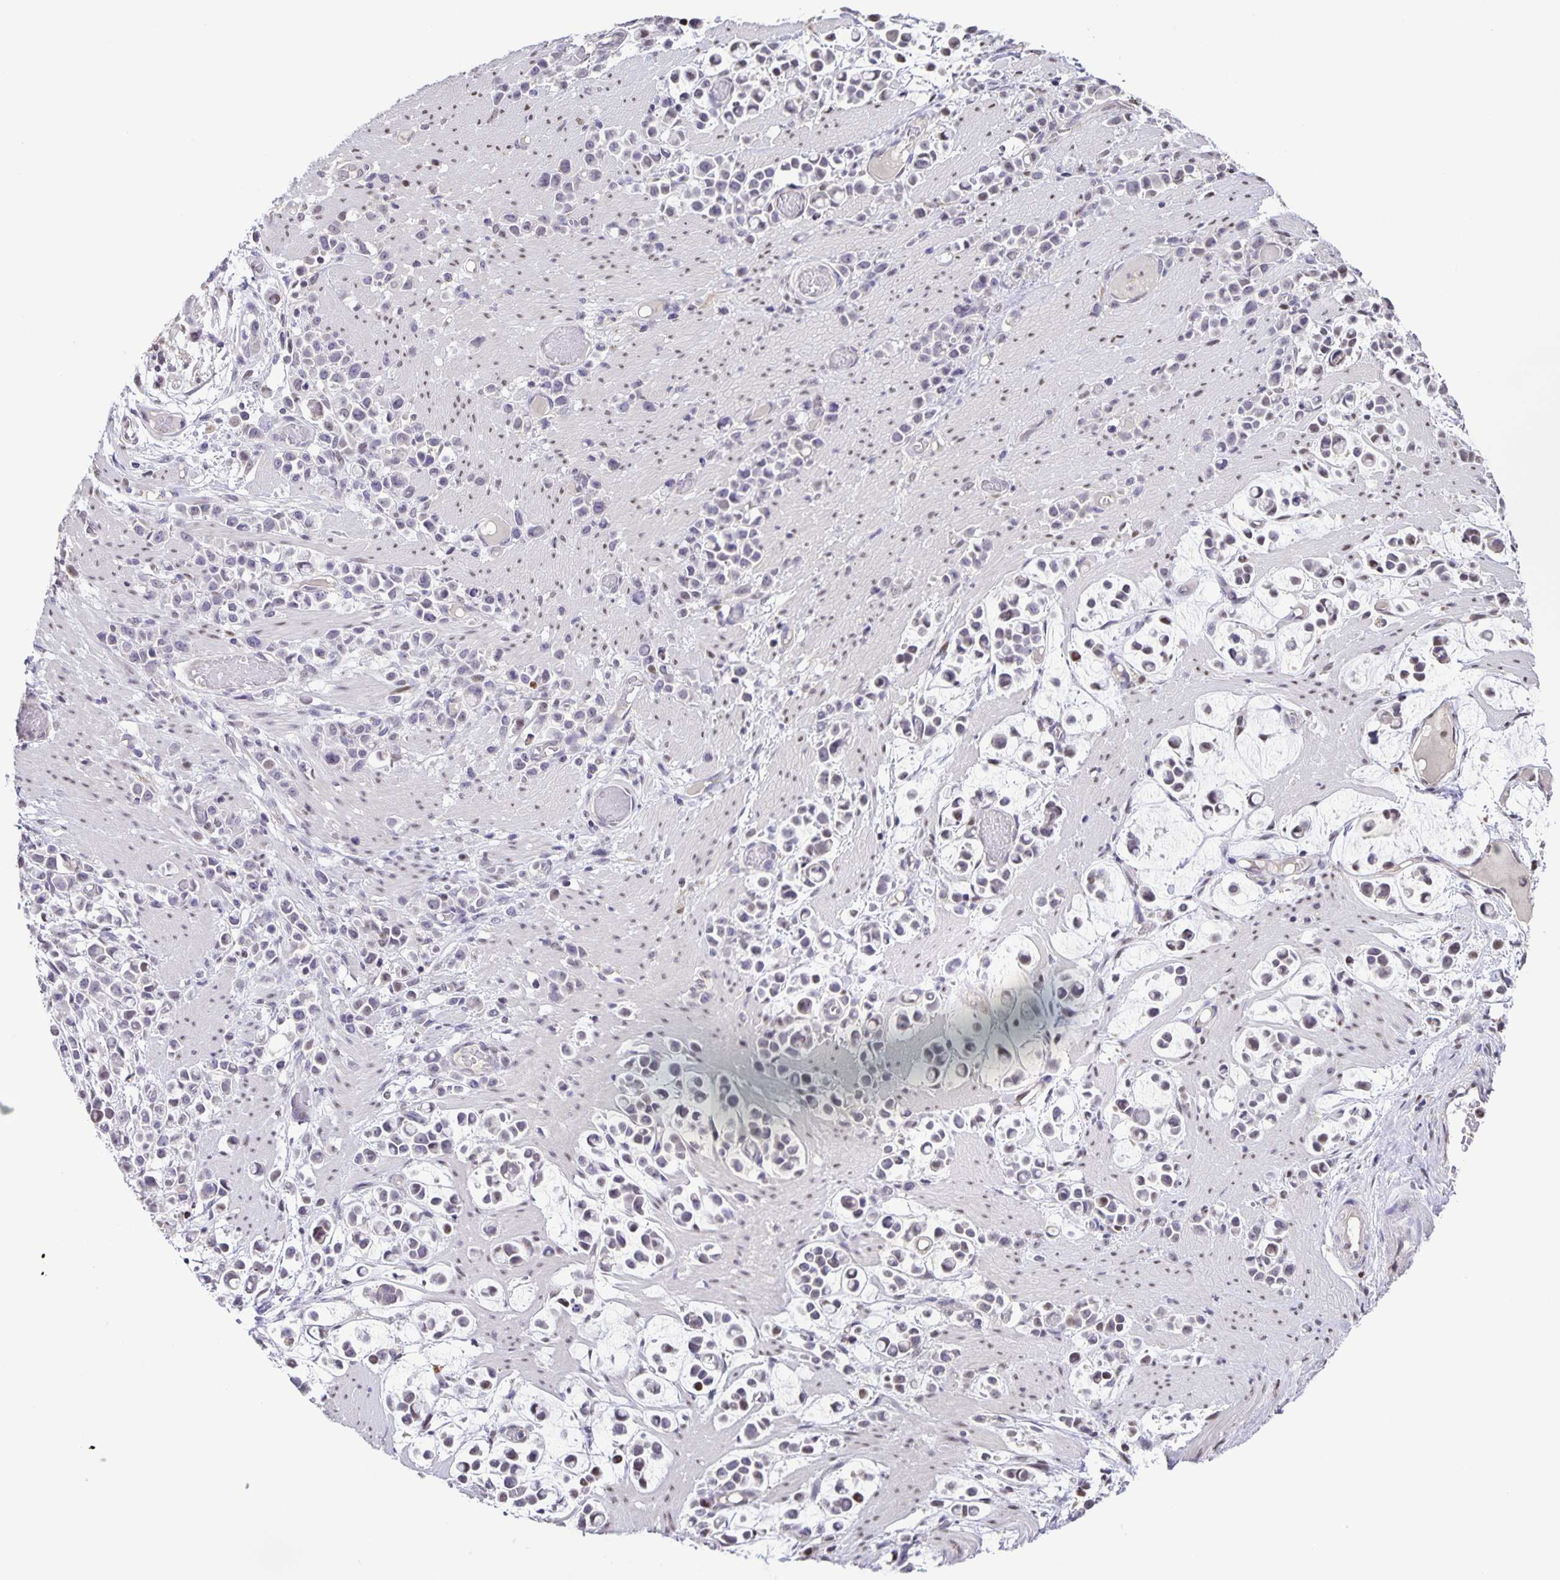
{"staining": {"intensity": "negative", "quantity": "none", "location": "none"}, "tissue": "stomach cancer", "cell_type": "Tumor cells", "image_type": "cancer", "snomed": [{"axis": "morphology", "description": "Adenocarcinoma, NOS"}, {"axis": "topography", "description": "Stomach"}], "caption": "Human adenocarcinoma (stomach) stained for a protein using IHC reveals no staining in tumor cells.", "gene": "ONECUT2", "patient": {"sex": "male", "age": 82}}